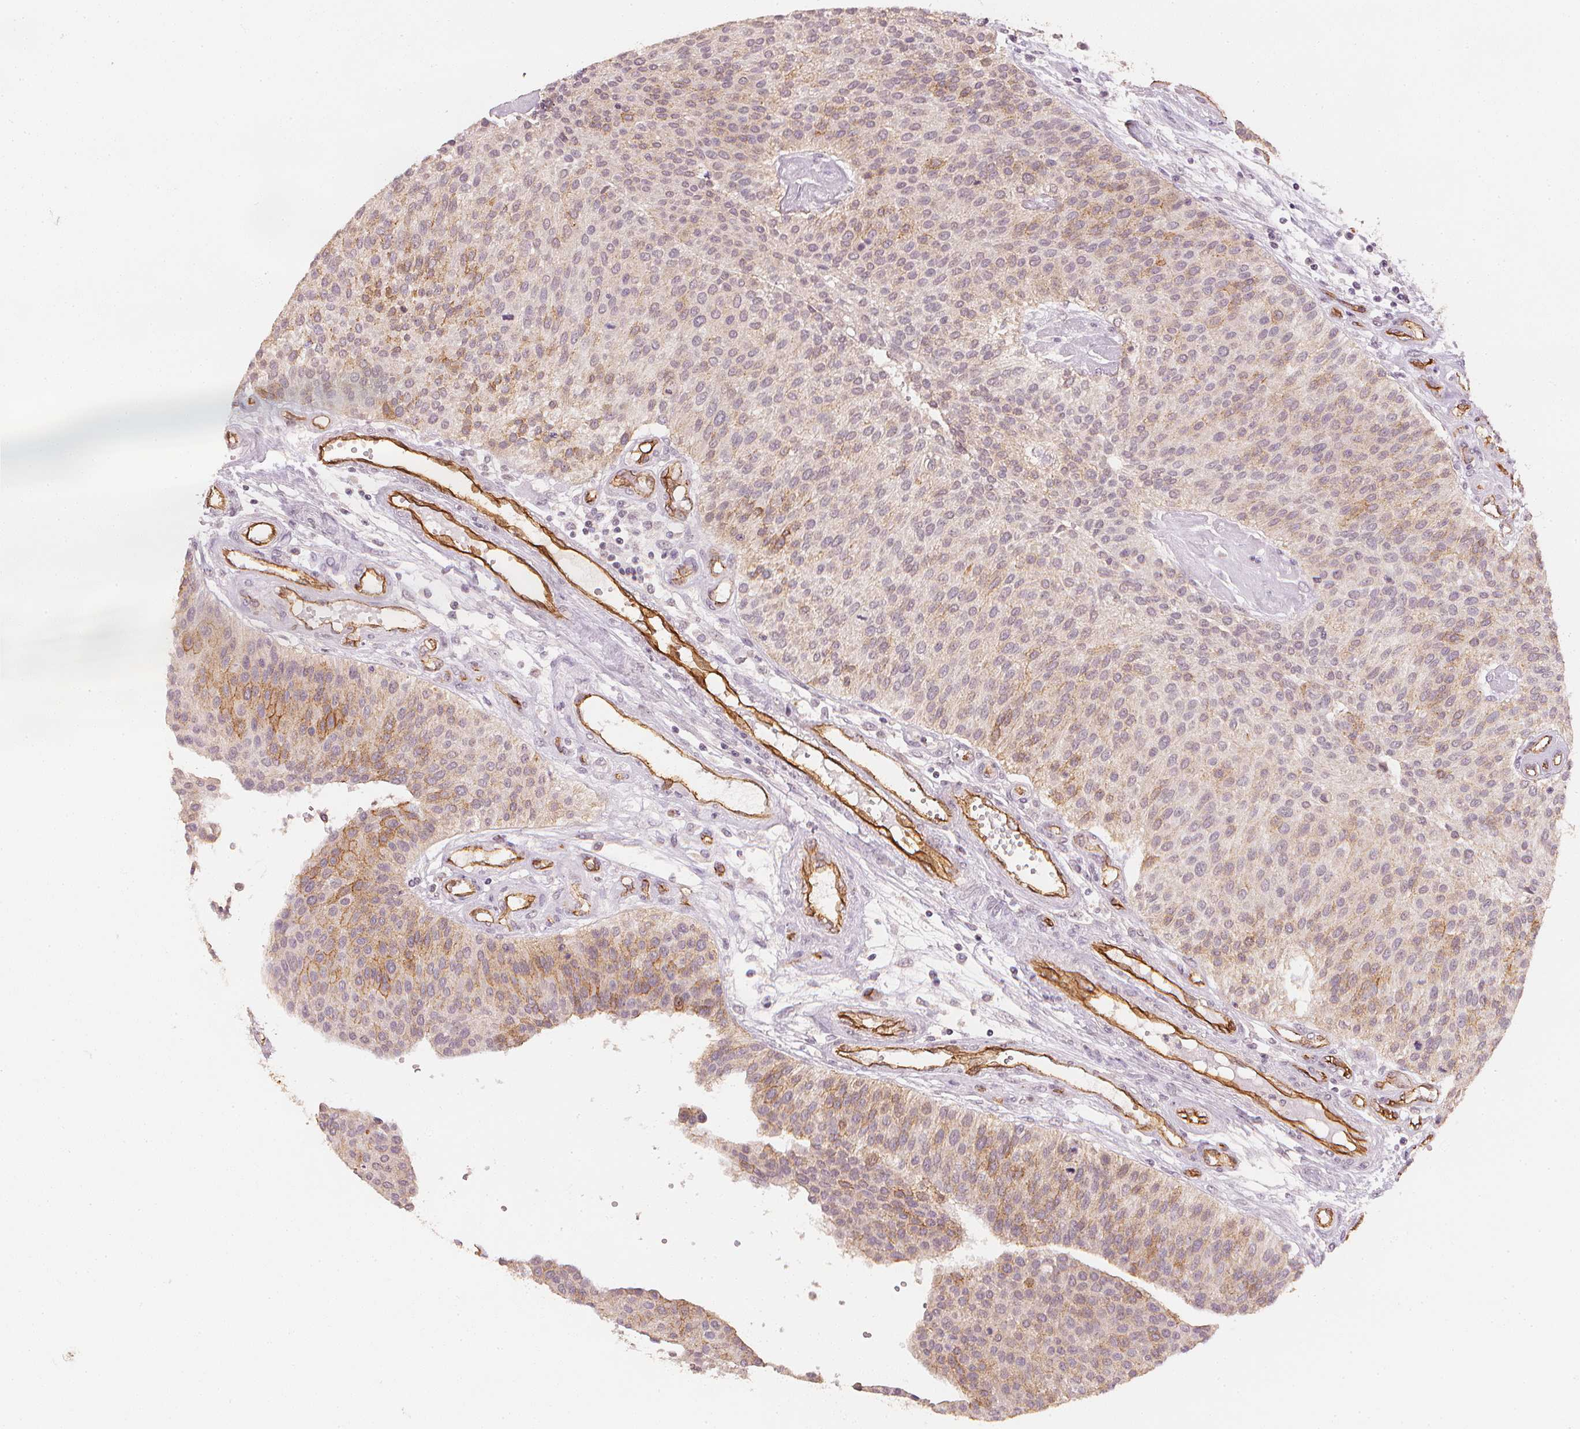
{"staining": {"intensity": "moderate", "quantity": "<25%", "location": "cytoplasmic/membranous"}, "tissue": "urothelial cancer", "cell_type": "Tumor cells", "image_type": "cancer", "snomed": [{"axis": "morphology", "description": "Urothelial carcinoma, NOS"}, {"axis": "topography", "description": "Urinary bladder"}], "caption": "Transitional cell carcinoma stained for a protein (brown) exhibits moderate cytoplasmic/membranous positive positivity in about <25% of tumor cells.", "gene": "CIB1", "patient": {"sex": "male", "age": 55}}